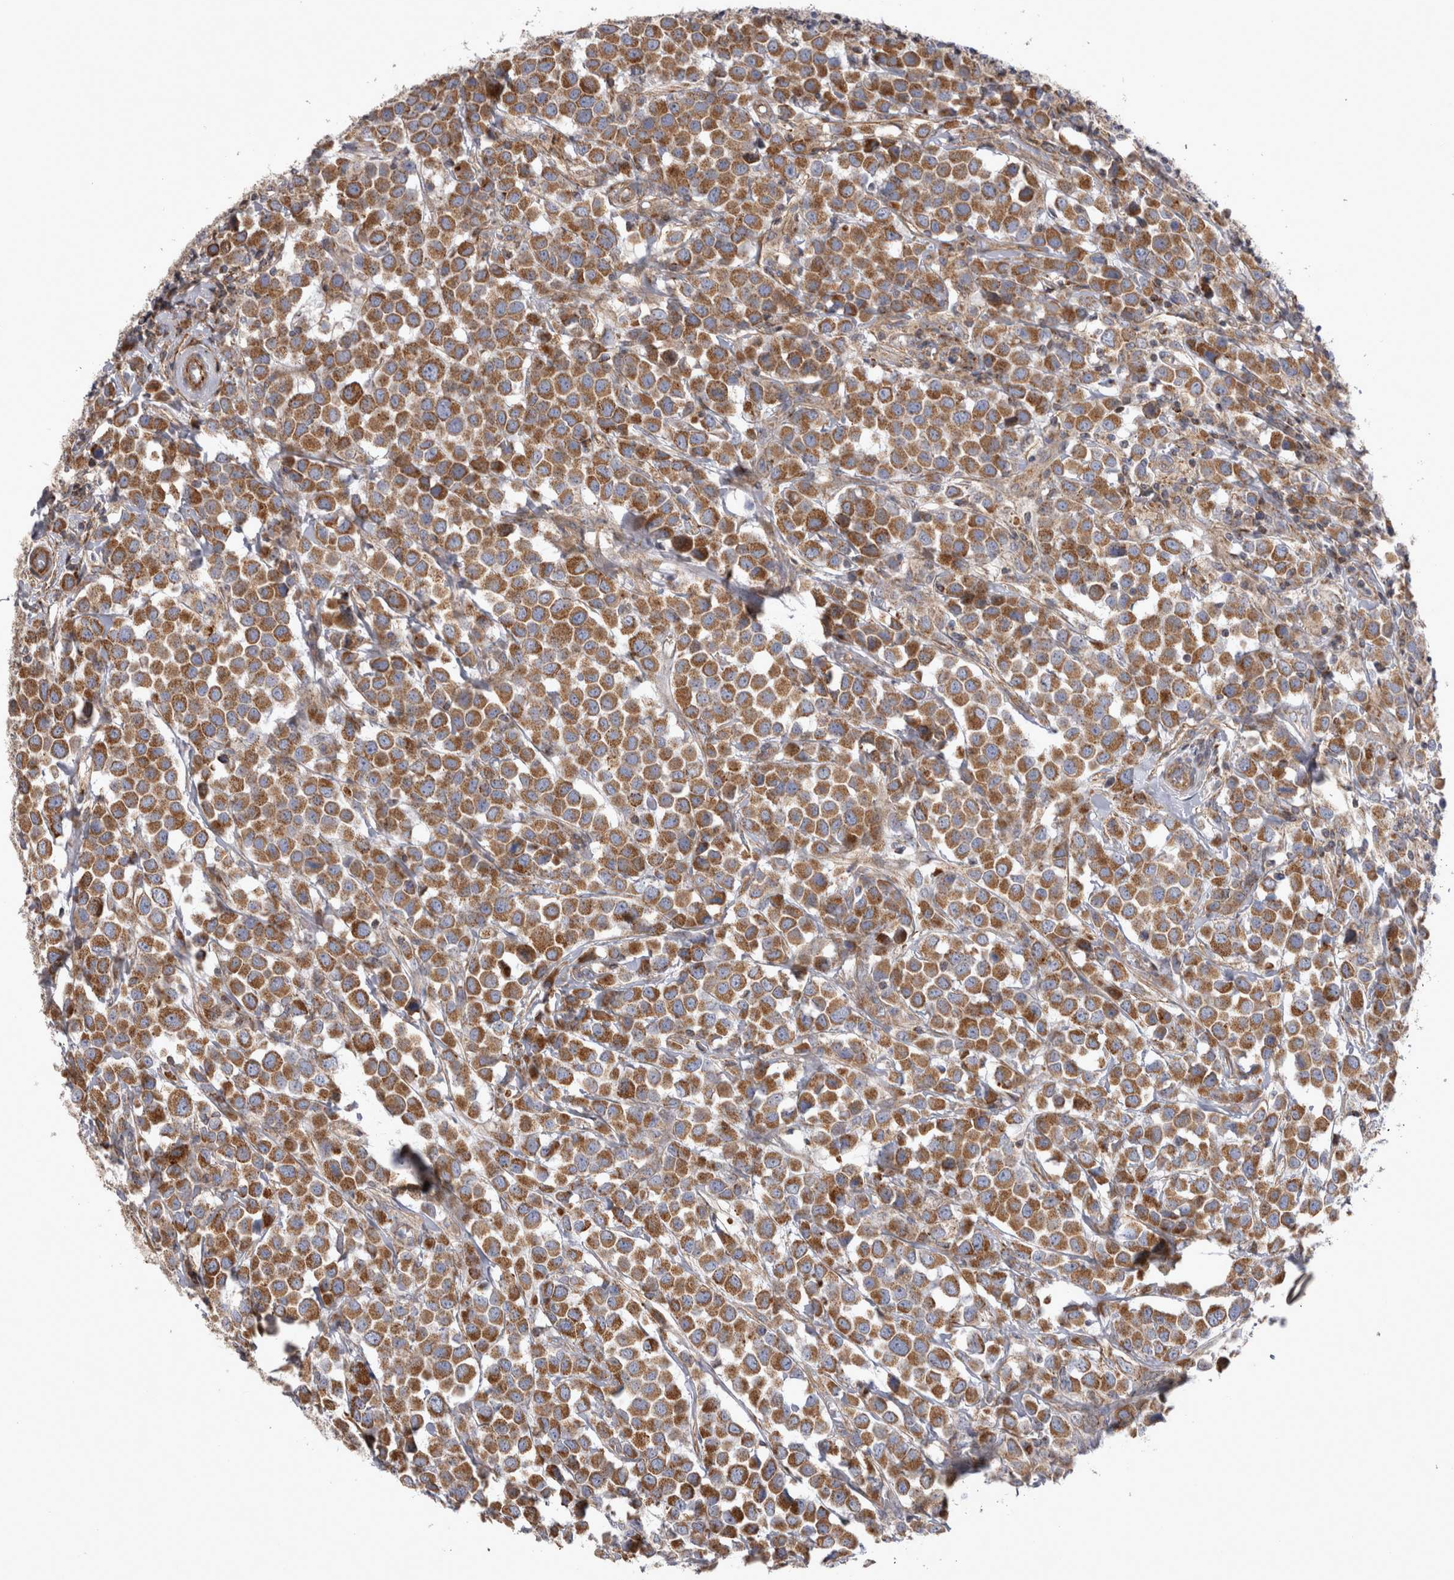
{"staining": {"intensity": "moderate", "quantity": ">75%", "location": "cytoplasmic/membranous"}, "tissue": "breast cancer", "cell_type": "Tumor cells", "image_type": "cancer", "snomed": [{"axis": "morphology", "description": "Duct carcinoma"}, {"axis": "topography", "description": "Breast"}], "caption": "Breast intraductal carcinoma stained with a brown dye exhibits moderate cytoplasmic/membranous positive expression in approximately >75% of tumor cells.", "gene": "TSPOAP1", "patient": {"sex": "female", "age": 61}}